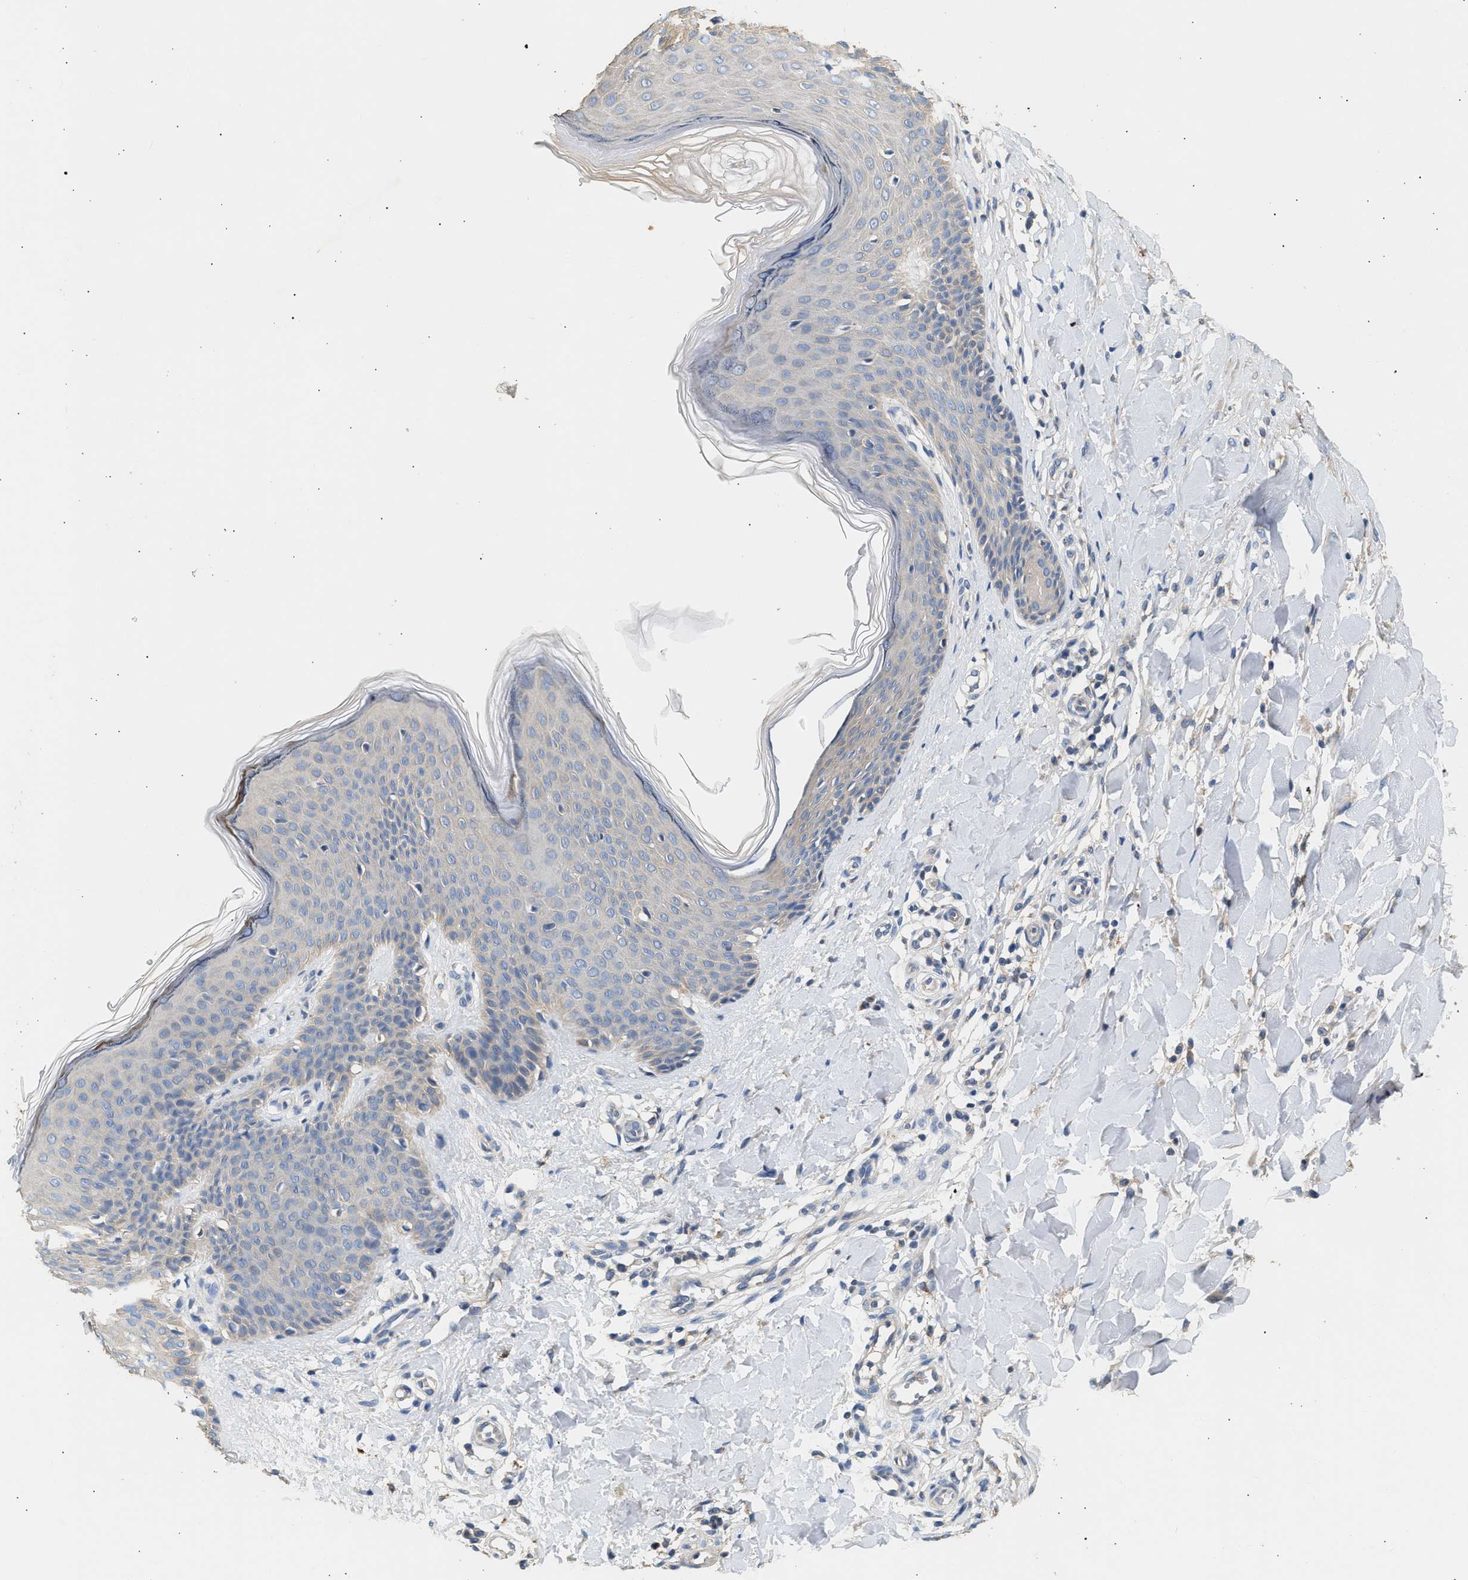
{"staining": {"intensity": "negative", "quantity": "none", "location": "none"}, "tissue": "skin", "cell_type": "Fibroblasts", "image_type": "normal", "snomed": [{"axis": "morphology", "description": "Normal tissue, NOS"}, {"axis": "topography", "description": "Skin"}], "caption": "This histopathology image is of benign skin stained with immunohistochemistry (IHC) to label a protein in brown with the nuclei are counter-stained blue. There is no positivity in fibroblasts.", "gene": "WDR31", "patient": {"sex": "male", "age": 41}}